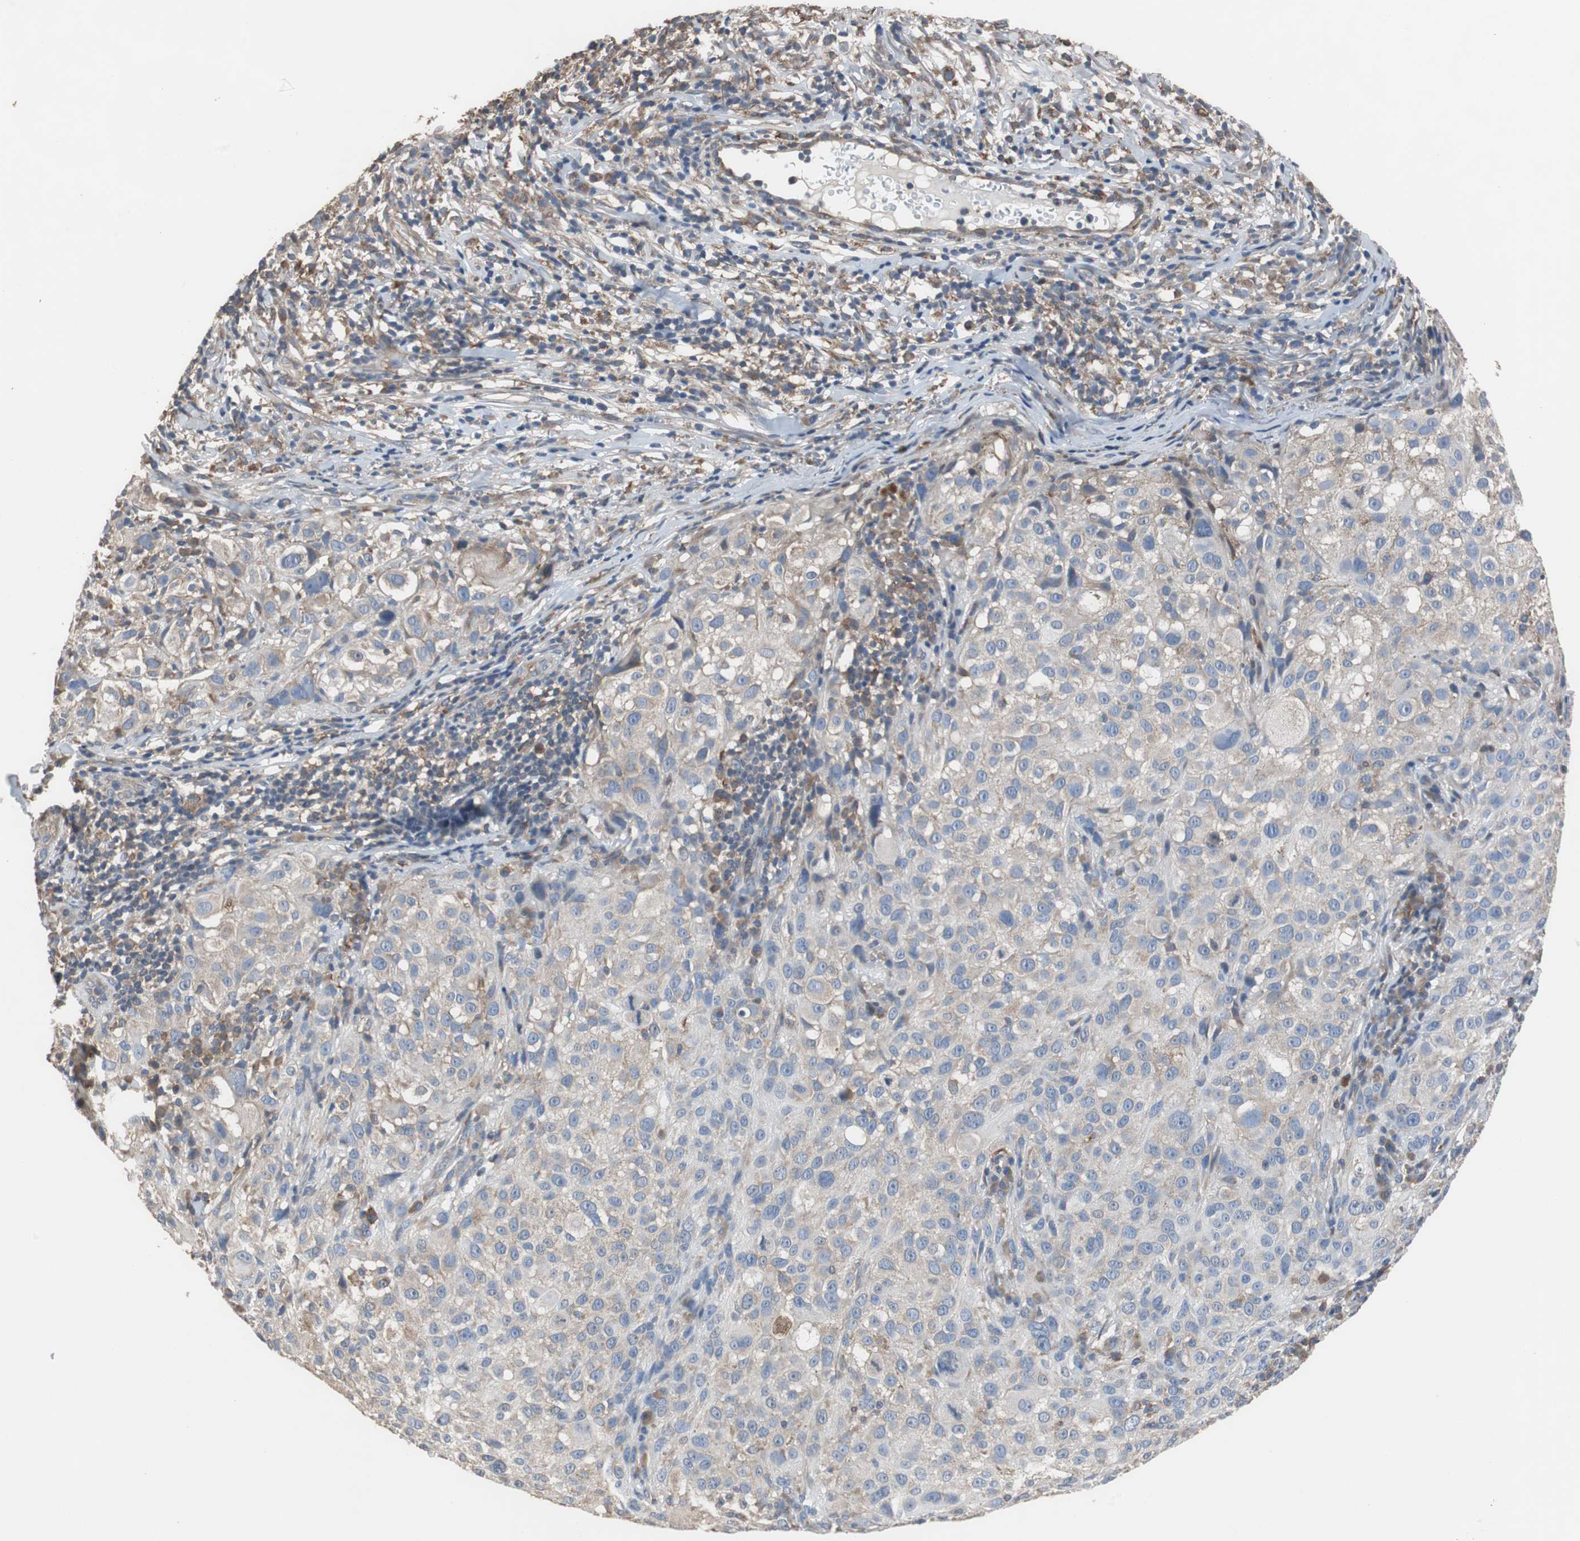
{"staining": {"intensity": "weak", "quantity": "25%-75%", "location": "cytoplasmic/membranous"}, "tissue": "melanoma", "cell_type": "Tumor cells", "image_type": "cancer", "snomed": [{"axis": "morphology", "description": "Necrosis, NOS"}, {"axis": "morphology", "description": "Malignant melanoma, NOS"}, {"axis": "topography", "description": "Skin"}], "caption": "Malignant melanoma stained with a protein marker reveals weak staining in tumor cells.", "gene": "USP10", "patient": {"sex": "female", "age": 87}}